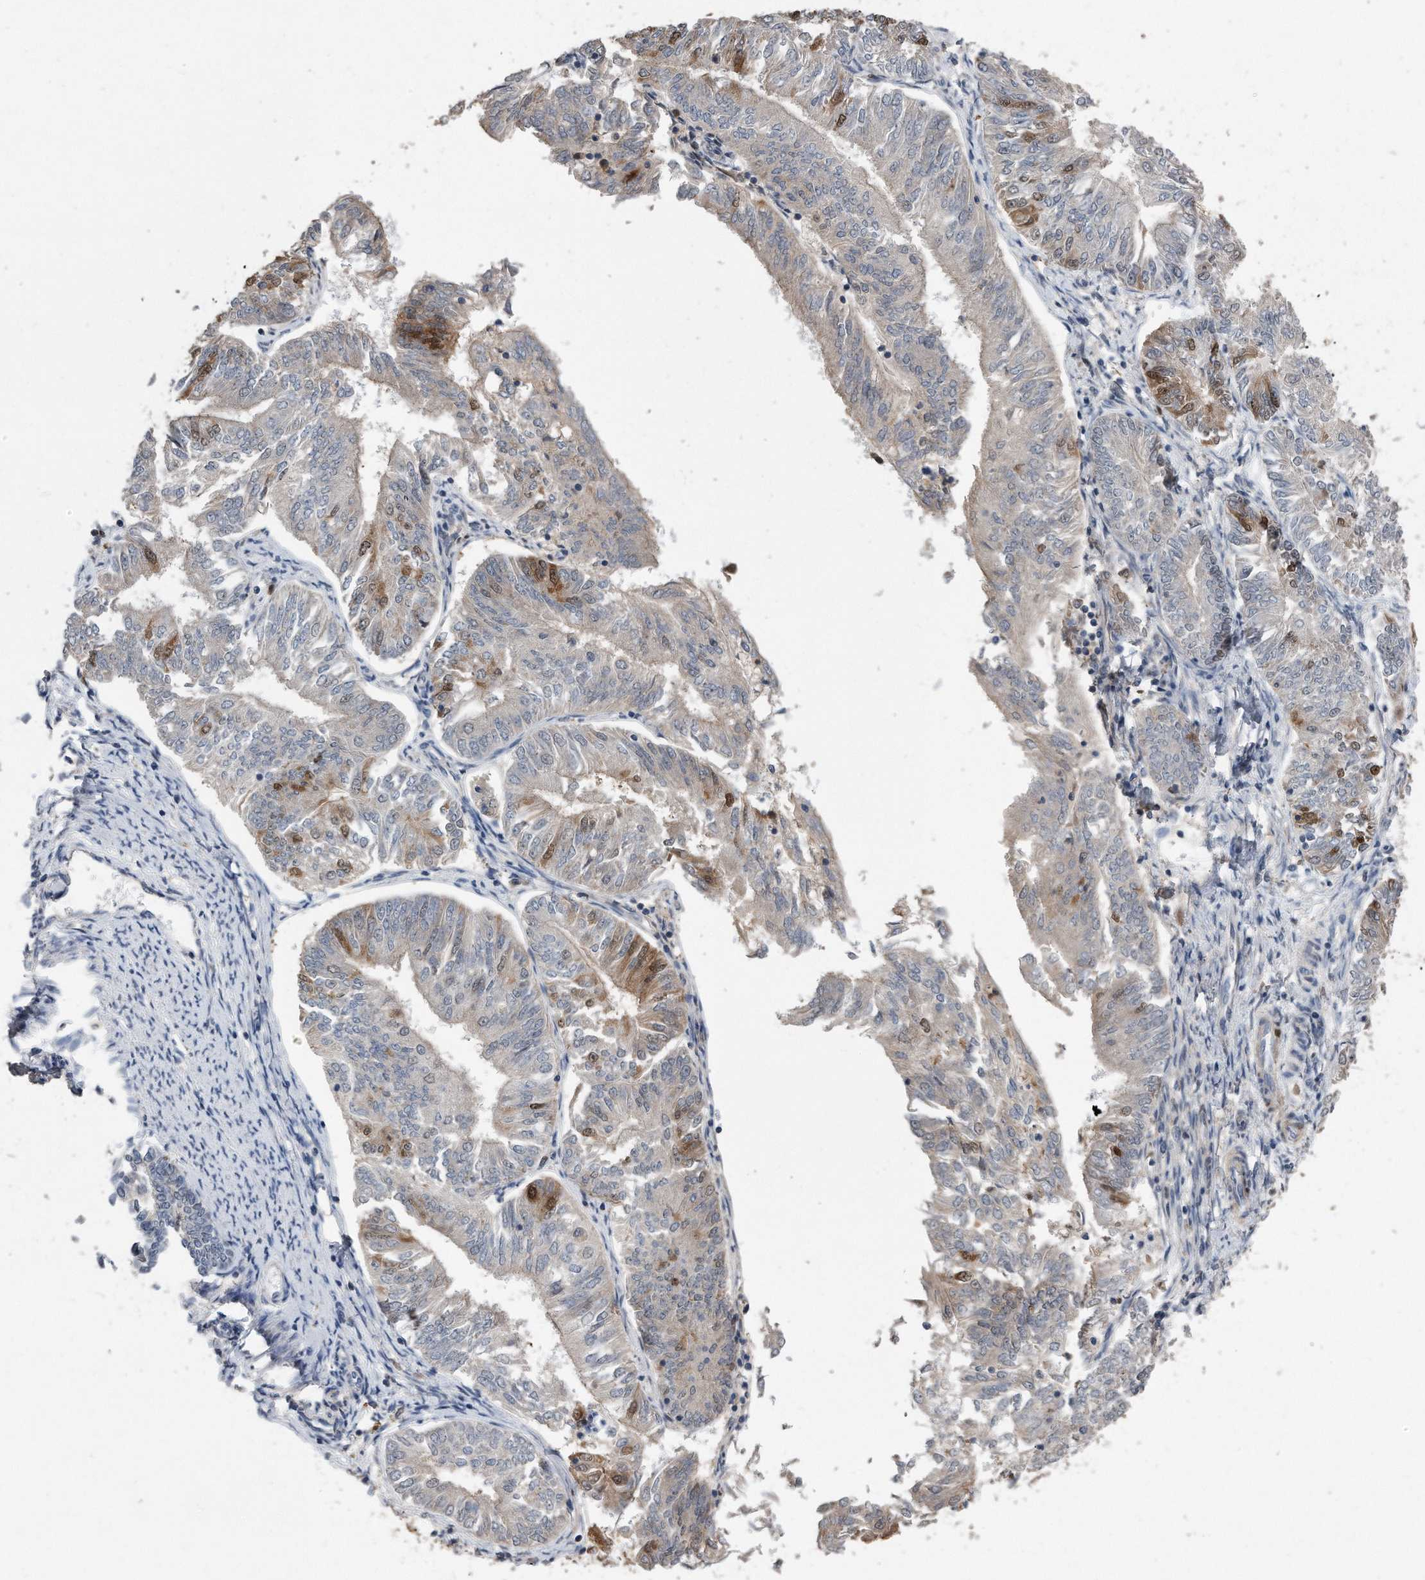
{"staining": {"intensity": "moderate", "quantity": "<25%", "location": "cytoplasmic/membranous,nuclear"}, "tissue": "endometrial cancer", "cell_type": "Tumor cells", "image_type": "cancer", "snomed": [{"axis": "morphology", "description": "Adenocarcinoma, NOS"}, {"axis": "topography", "description": "Endometrium"}], "caption": "Protein expression analysis of human endometrial cancer reveals moderate cytoplasmic/membranous and nuclear staining in approximately <25% of tumor cells.", "gene": "PCNA", "patient": {"sex": "female", "age": 58}}